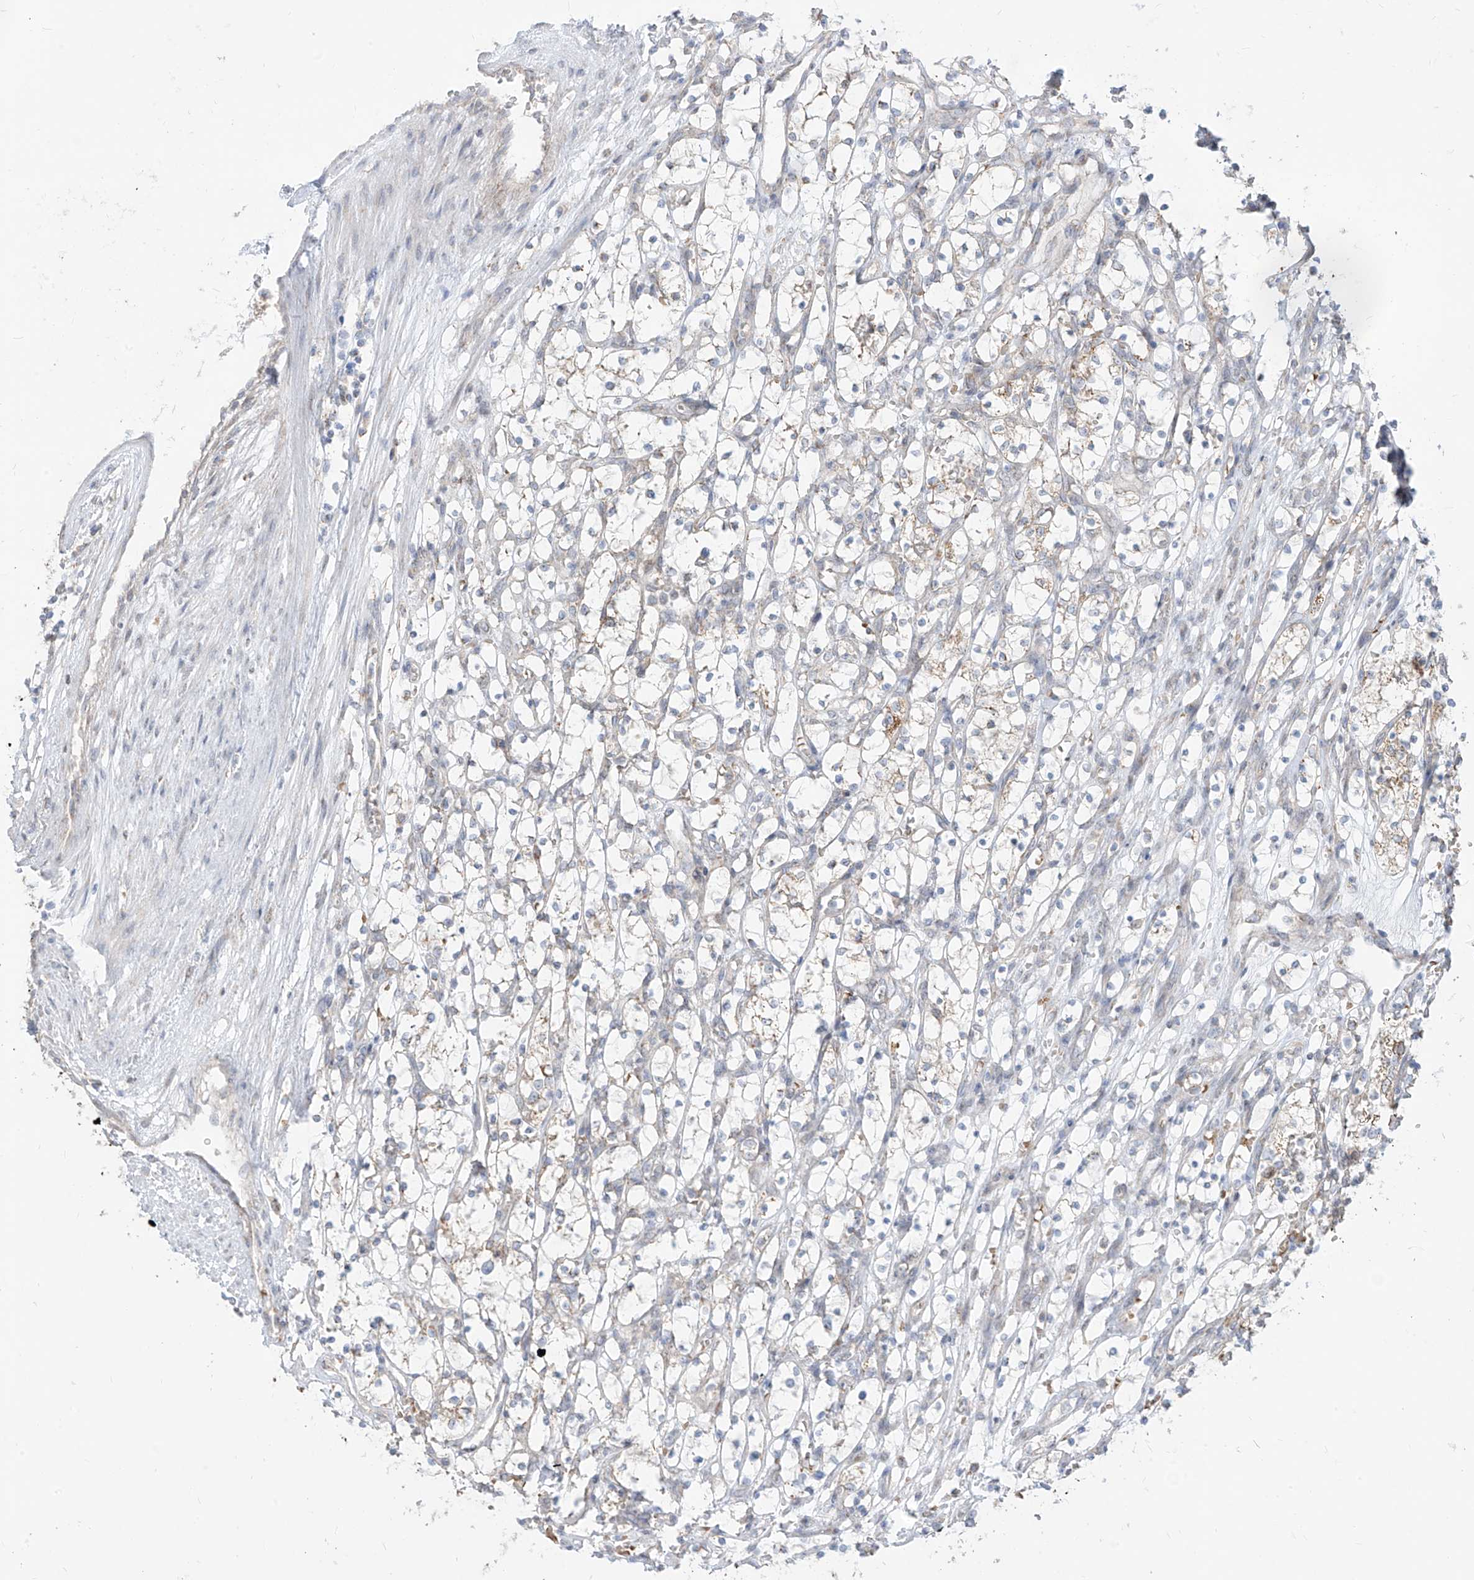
{"staining": {"intensity": "negative", "quantity": "none", "location": "none"}, "tissue": "renal cancer", "cell_type": "Tumor cells", "image_type": "cancer", "snomed": [{"axis": "morphology", "description": "Adenocarcinoma, NOS"}, {"axis": "topography", "description": "Kidney"}], "caption": "A photomicrograph of renal cancer stained for a protein displays no brown staining in tumor cells.", "gene": "ARHGEF40", "patient": {"sex": "female", "age": 69}}